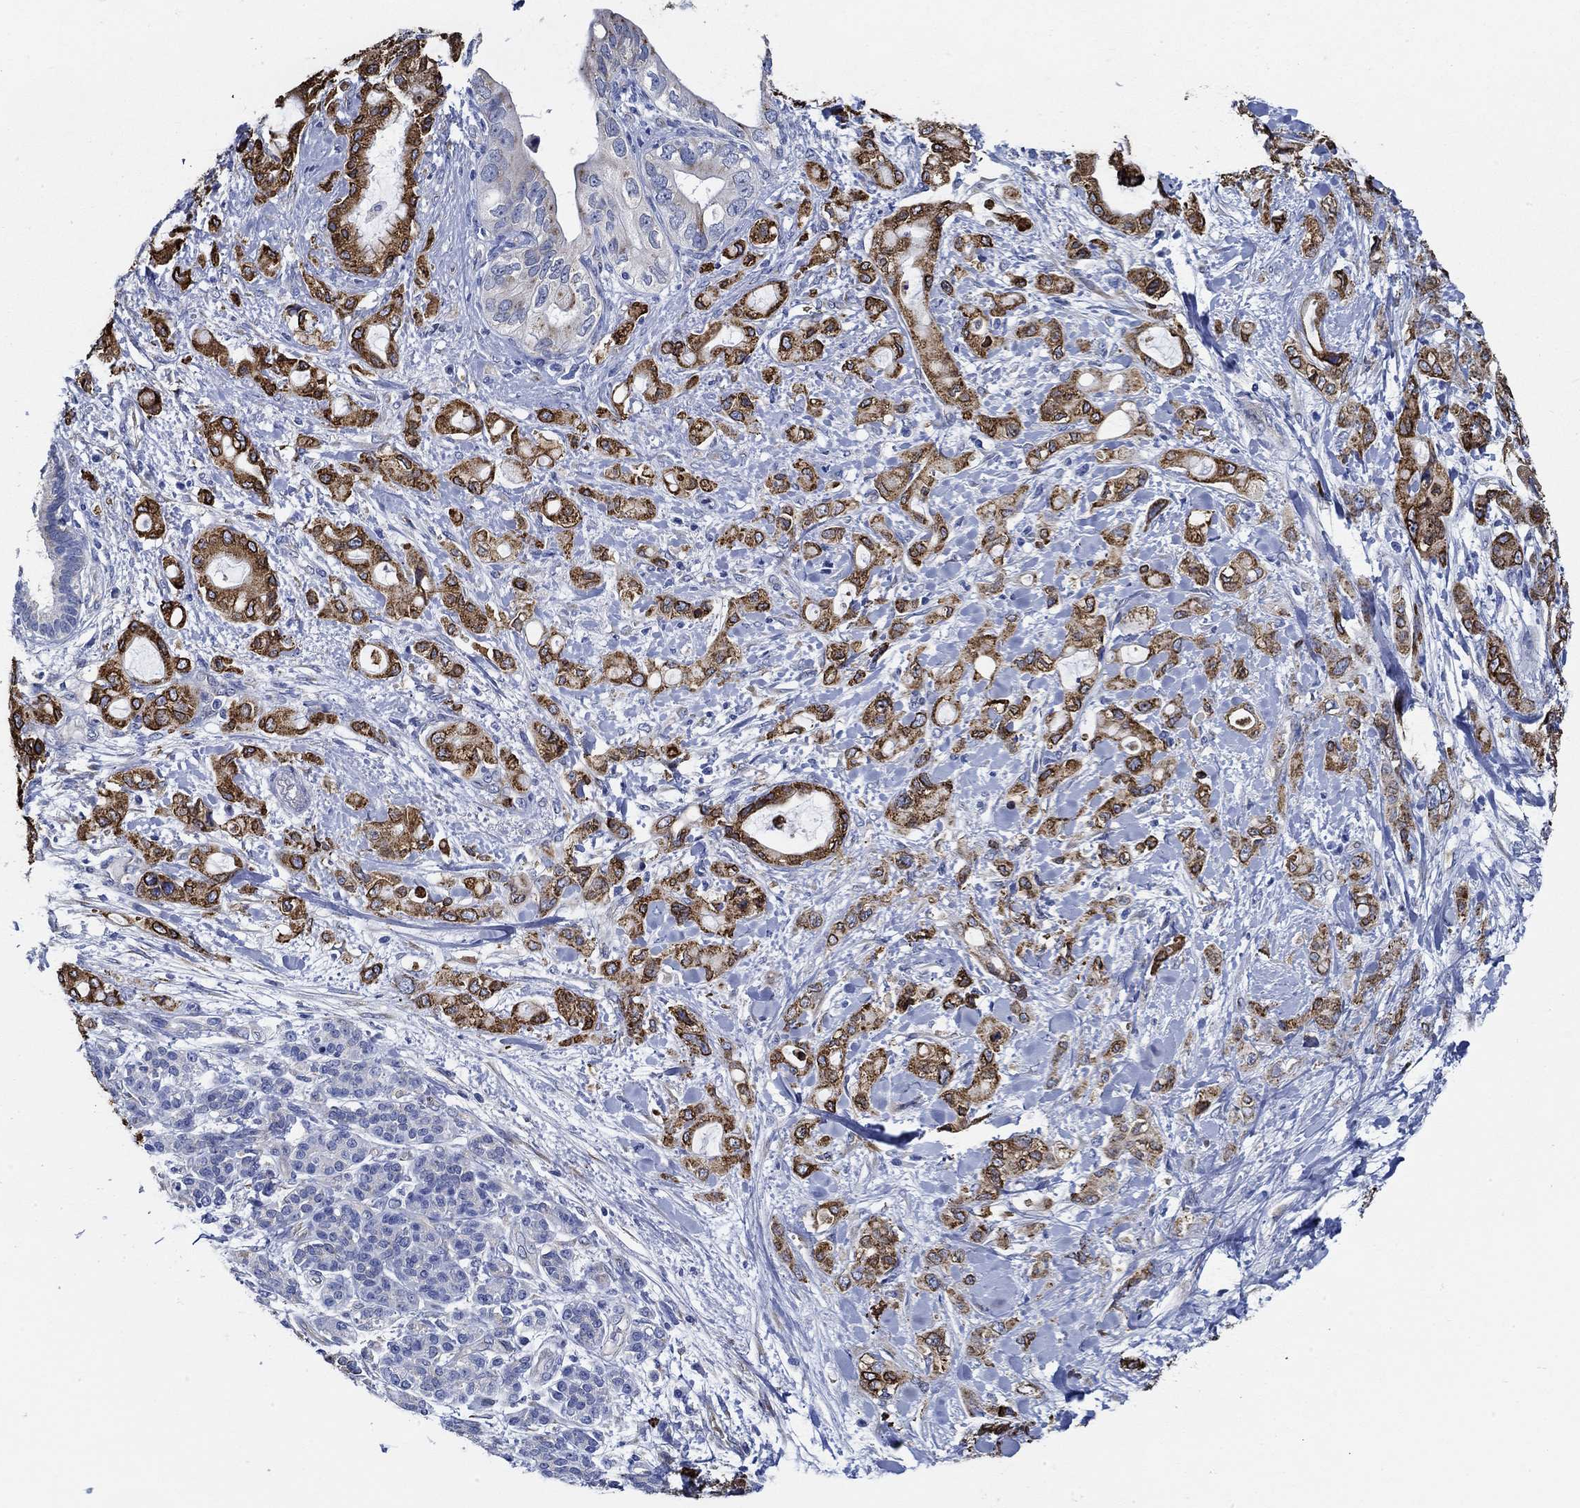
{"staining": {"intensity": "strong", "quantity": "25%-75%", "location": "cytoplasmic/membranous"}, "tissue": "pancreatic cancer", "cell_type": "Tumor cells", "image_type": "cancer", "snomed": [{"axis": "morphology", "description": "Adenocarcinoma, NOS"}, {"axis": "topography", "description": "Pancreas"}], "caption": "Immunohistochemical staining of pancreatic cancer exhibits high levels of strong cytoplasmic/membranous positivity in about 25%-75% of tumor cells.", "gene": "HECW2", "patient": {"sex": "female", "age": 56}}